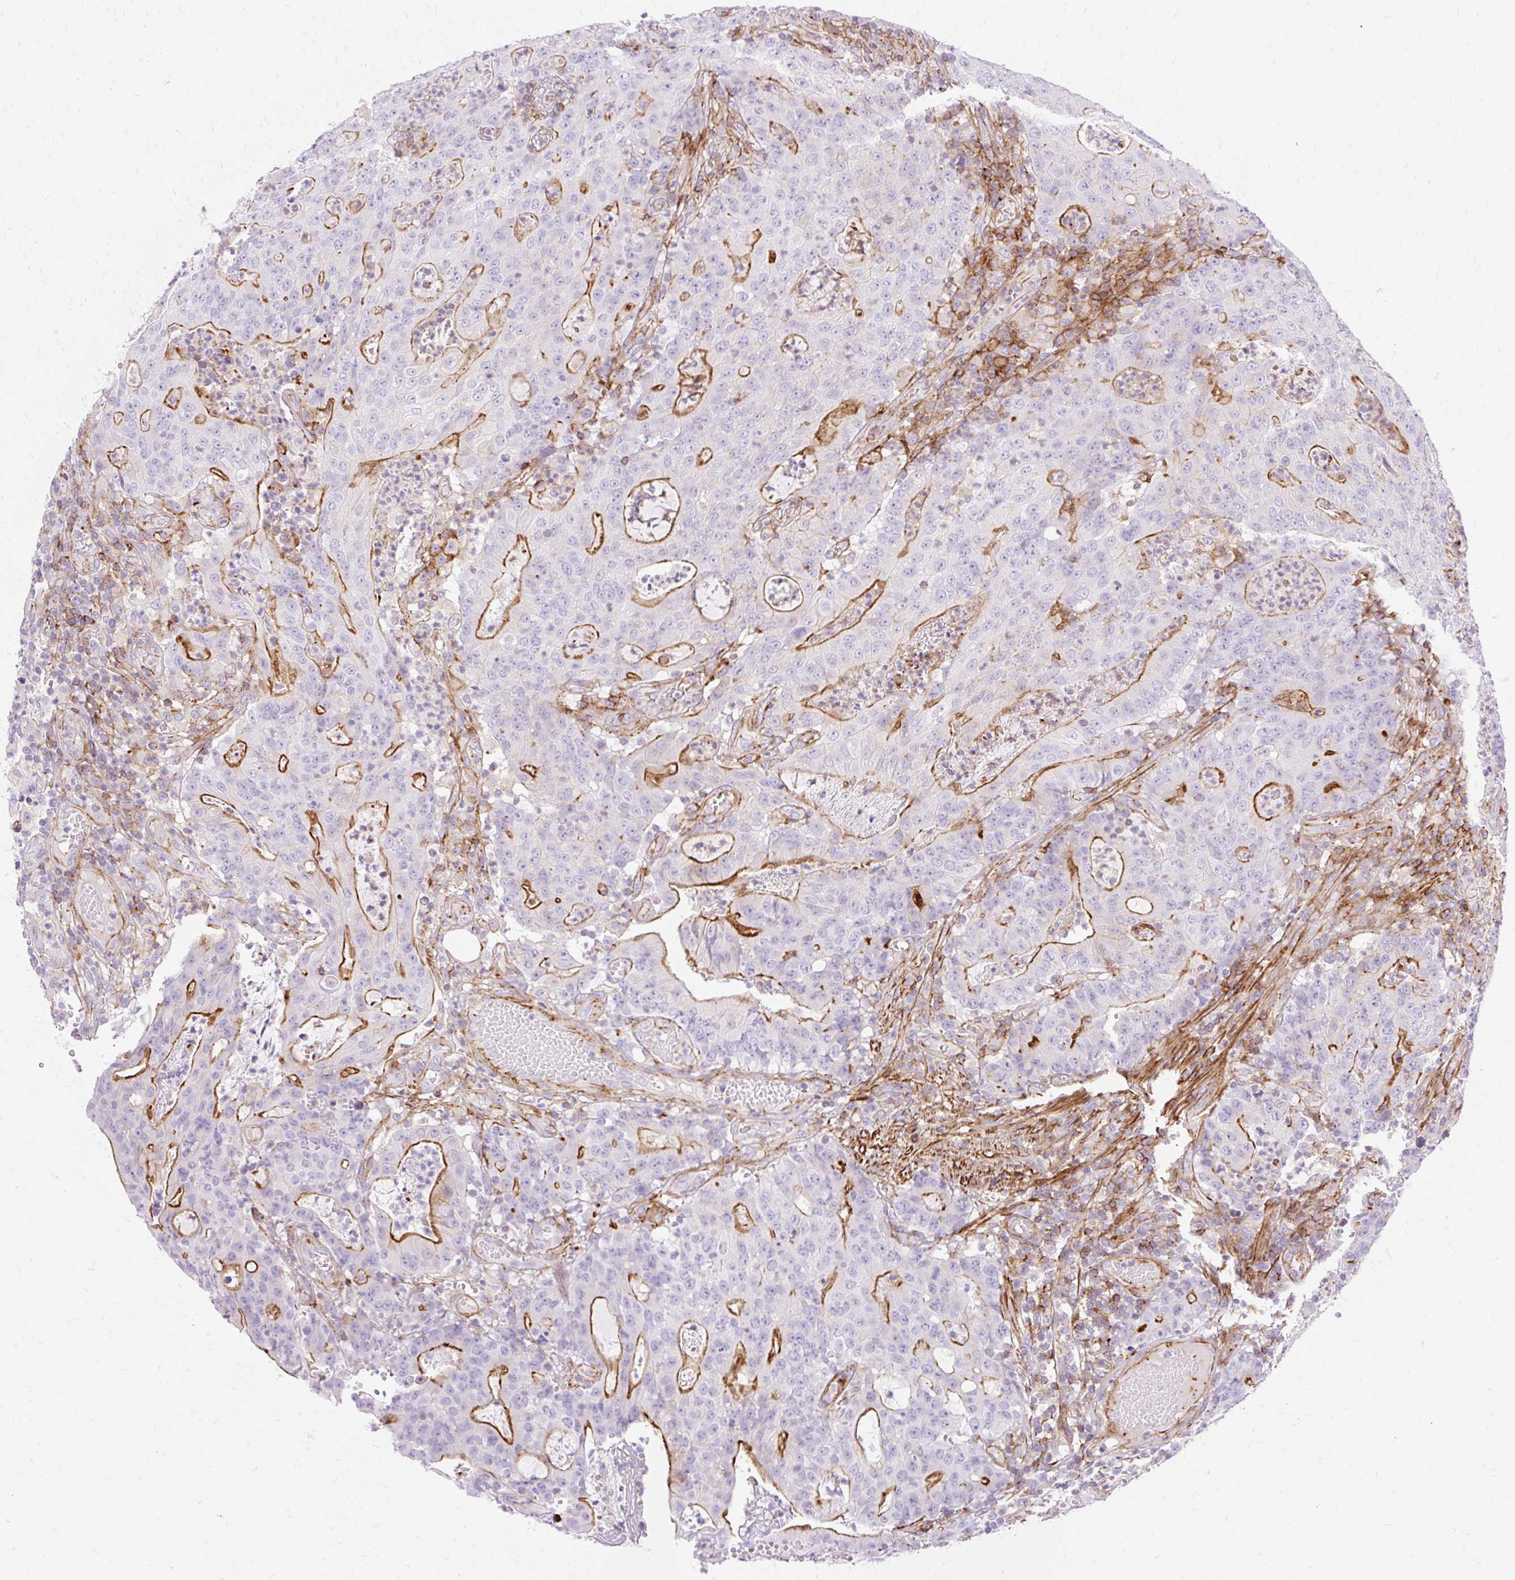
{"staining": {"intensity": "strong", "quantity": "25%-75%", "location": "cytoplasmic/membranous"}, "tissue": "colorectal cancer", "cell_type": "Tumor cells", "image_type": "cancer", "snomed": [{"axis": "morphology", "description": "Adenocarcinoma, NOS"}, {"axis": "topography", "description": "Colon"}], "caption": "This photomicrograph reveals immunohistochemistry (IHC) staining of colorectal adenocarcinoma, with high strong cytoplasmic/membranous expression in approximately 25%-75% of tumor cells.", "gene": "CORO7-PAM16", "patient": {"sex": "male", "age": 83}}